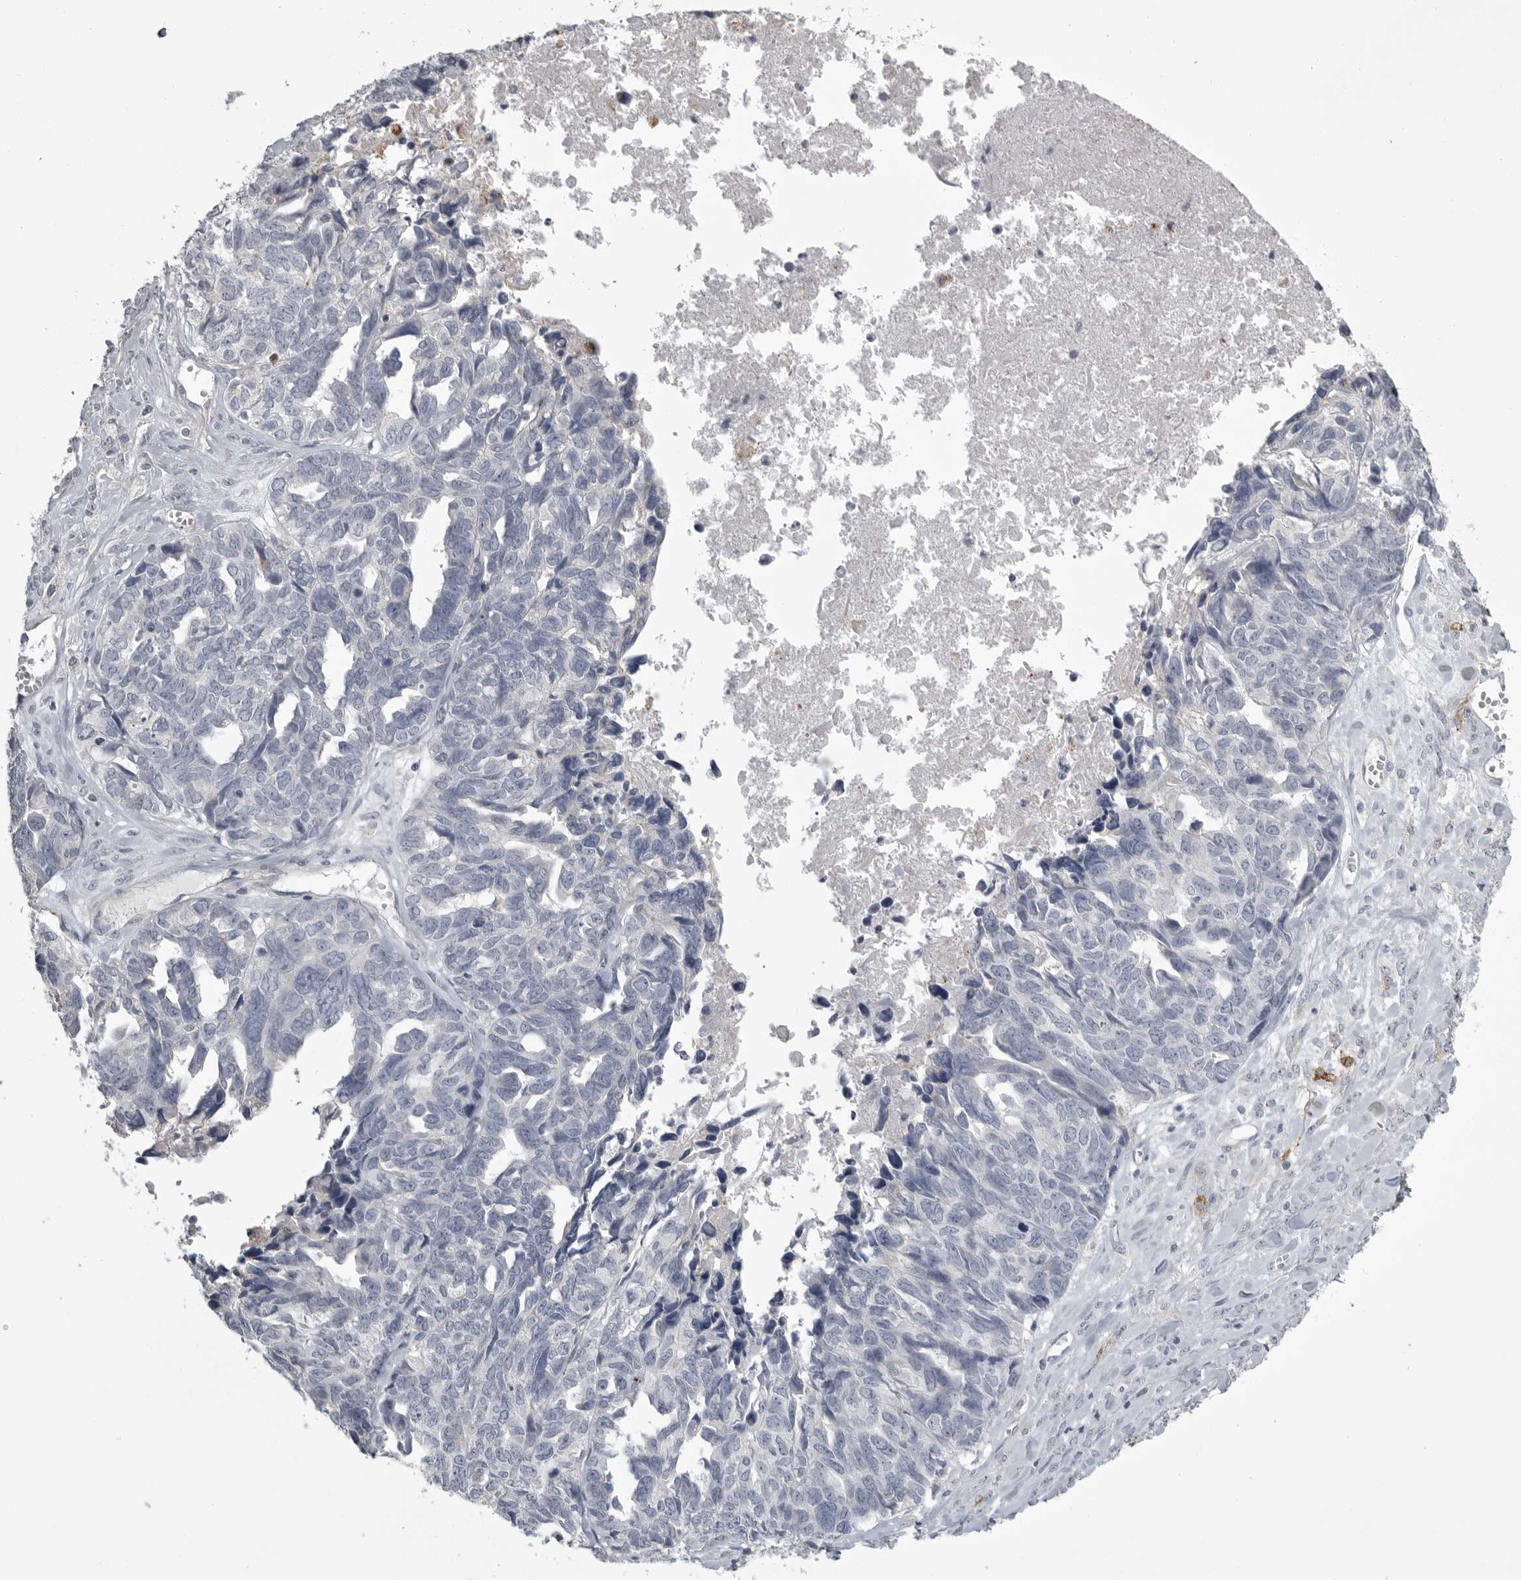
{"staining": {"intensity": "negative", "quantity": "none", "location": "none"}, "tissue": "ovarian cancer", "cell_type": "Tumor cells", "image_type": "cancer", "snomed": [{"axis": "morphology", "description": "Cystadenocarcinoma, serous, NOS"}, {"axis": "topography", "description": "Ovary"}], "caption": "A photomicrograph of human ovarian cancer is negative for staining in tumor cells.", "gene": "AOC3", "patient": {"sex": "female", "age": 79}}